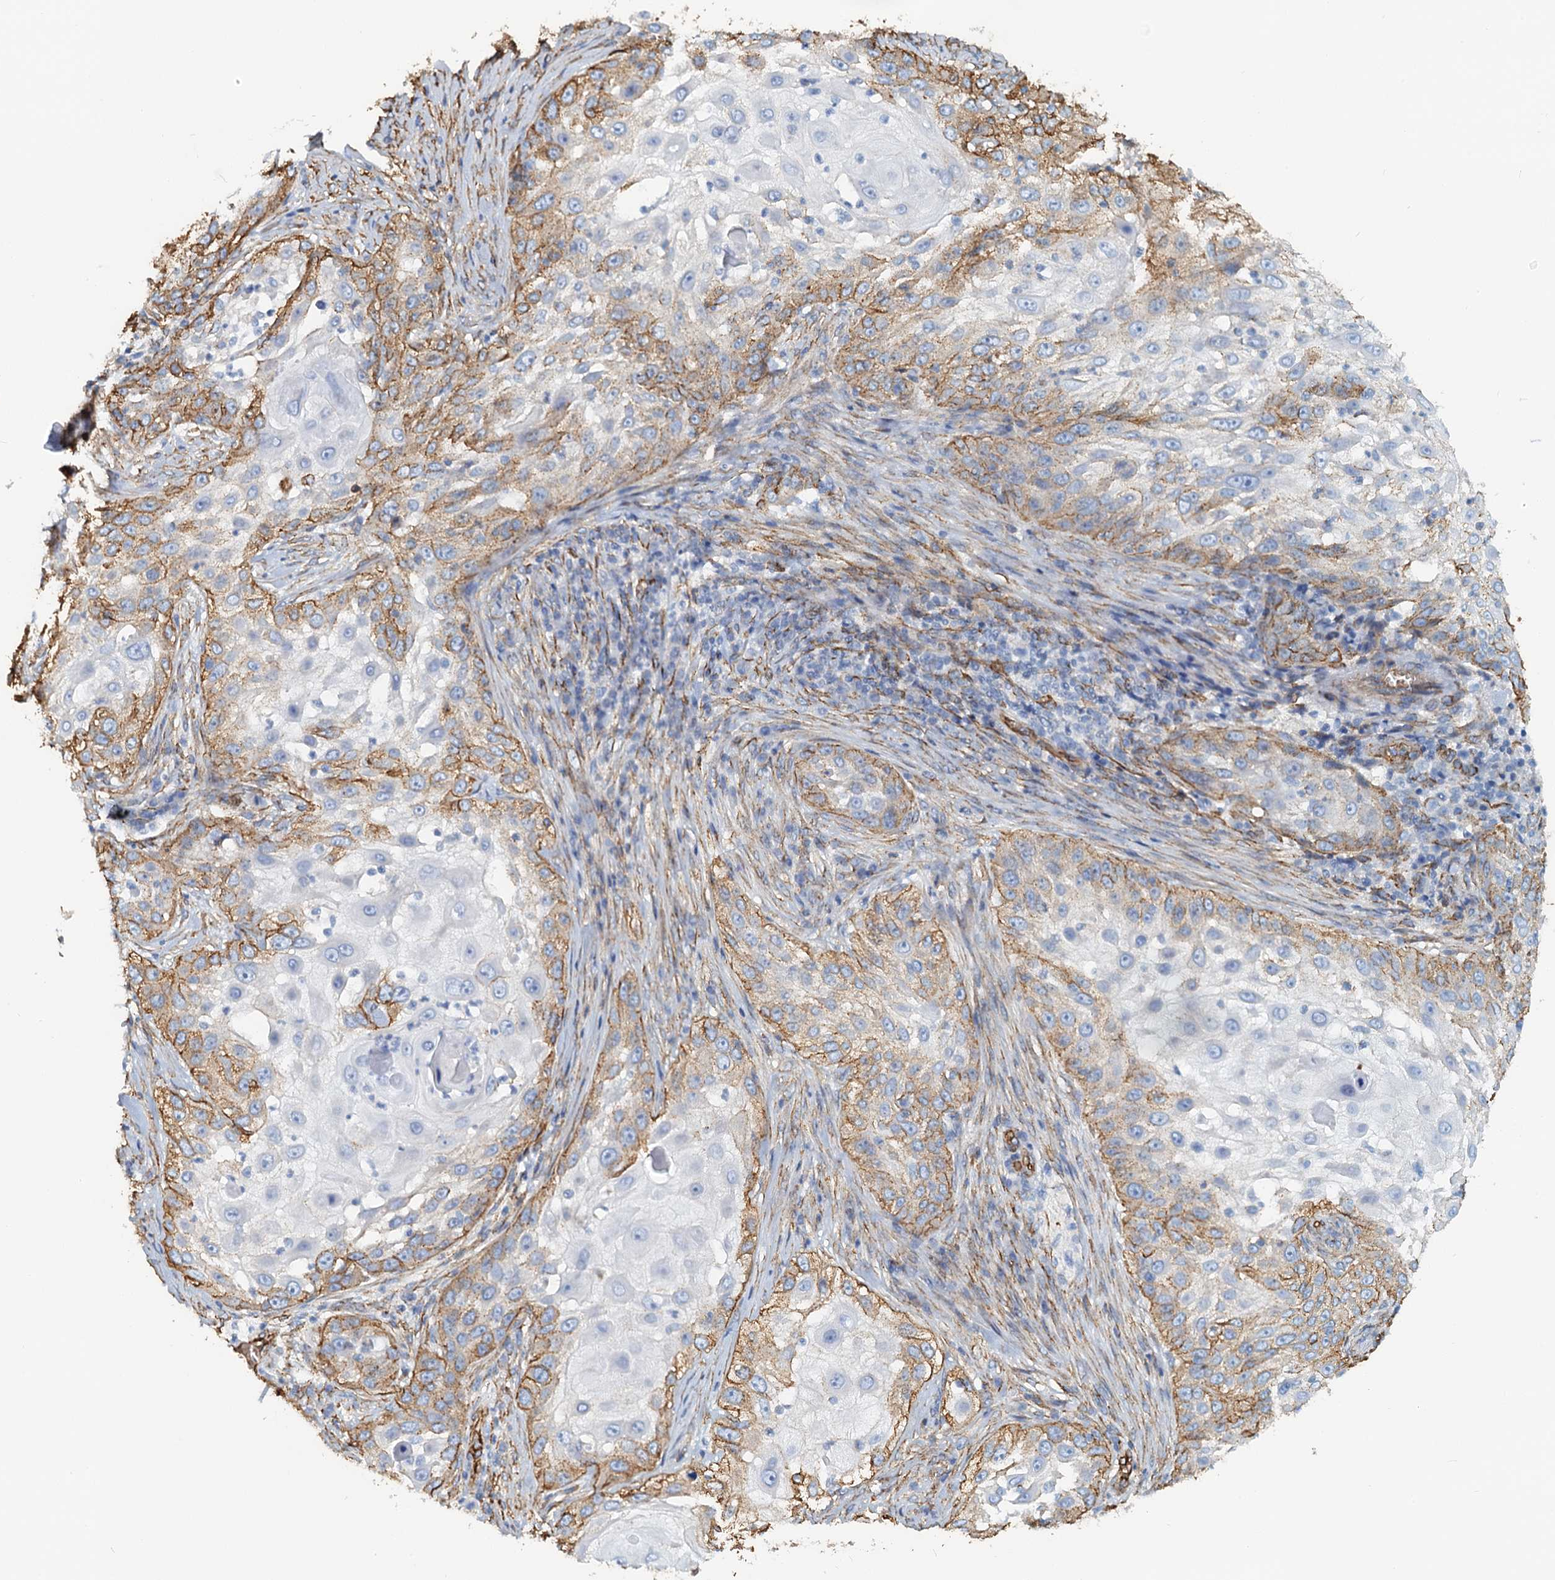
{"staining": {"intensity": "moderate", "quantity": "25%-75%", "location": "cytoplasmic/membranous"}, "tissue": "skin cancer", "cell_type": "Tumor cells", "image_type": "cancer", "snomed": [{"axis": "morphology", "description": "Squamous cell carcinoma, NOS"}, {"axis": "topography", "description": "Skin"}], "caption": "Moderate cytoplasmic/membranous expression is present in approximately 25%-75% of tumor cells in skin cancer (squamous cell carcinoma).", "gene": "DGKG", "patient": {"sex": "female", "age": 44}}